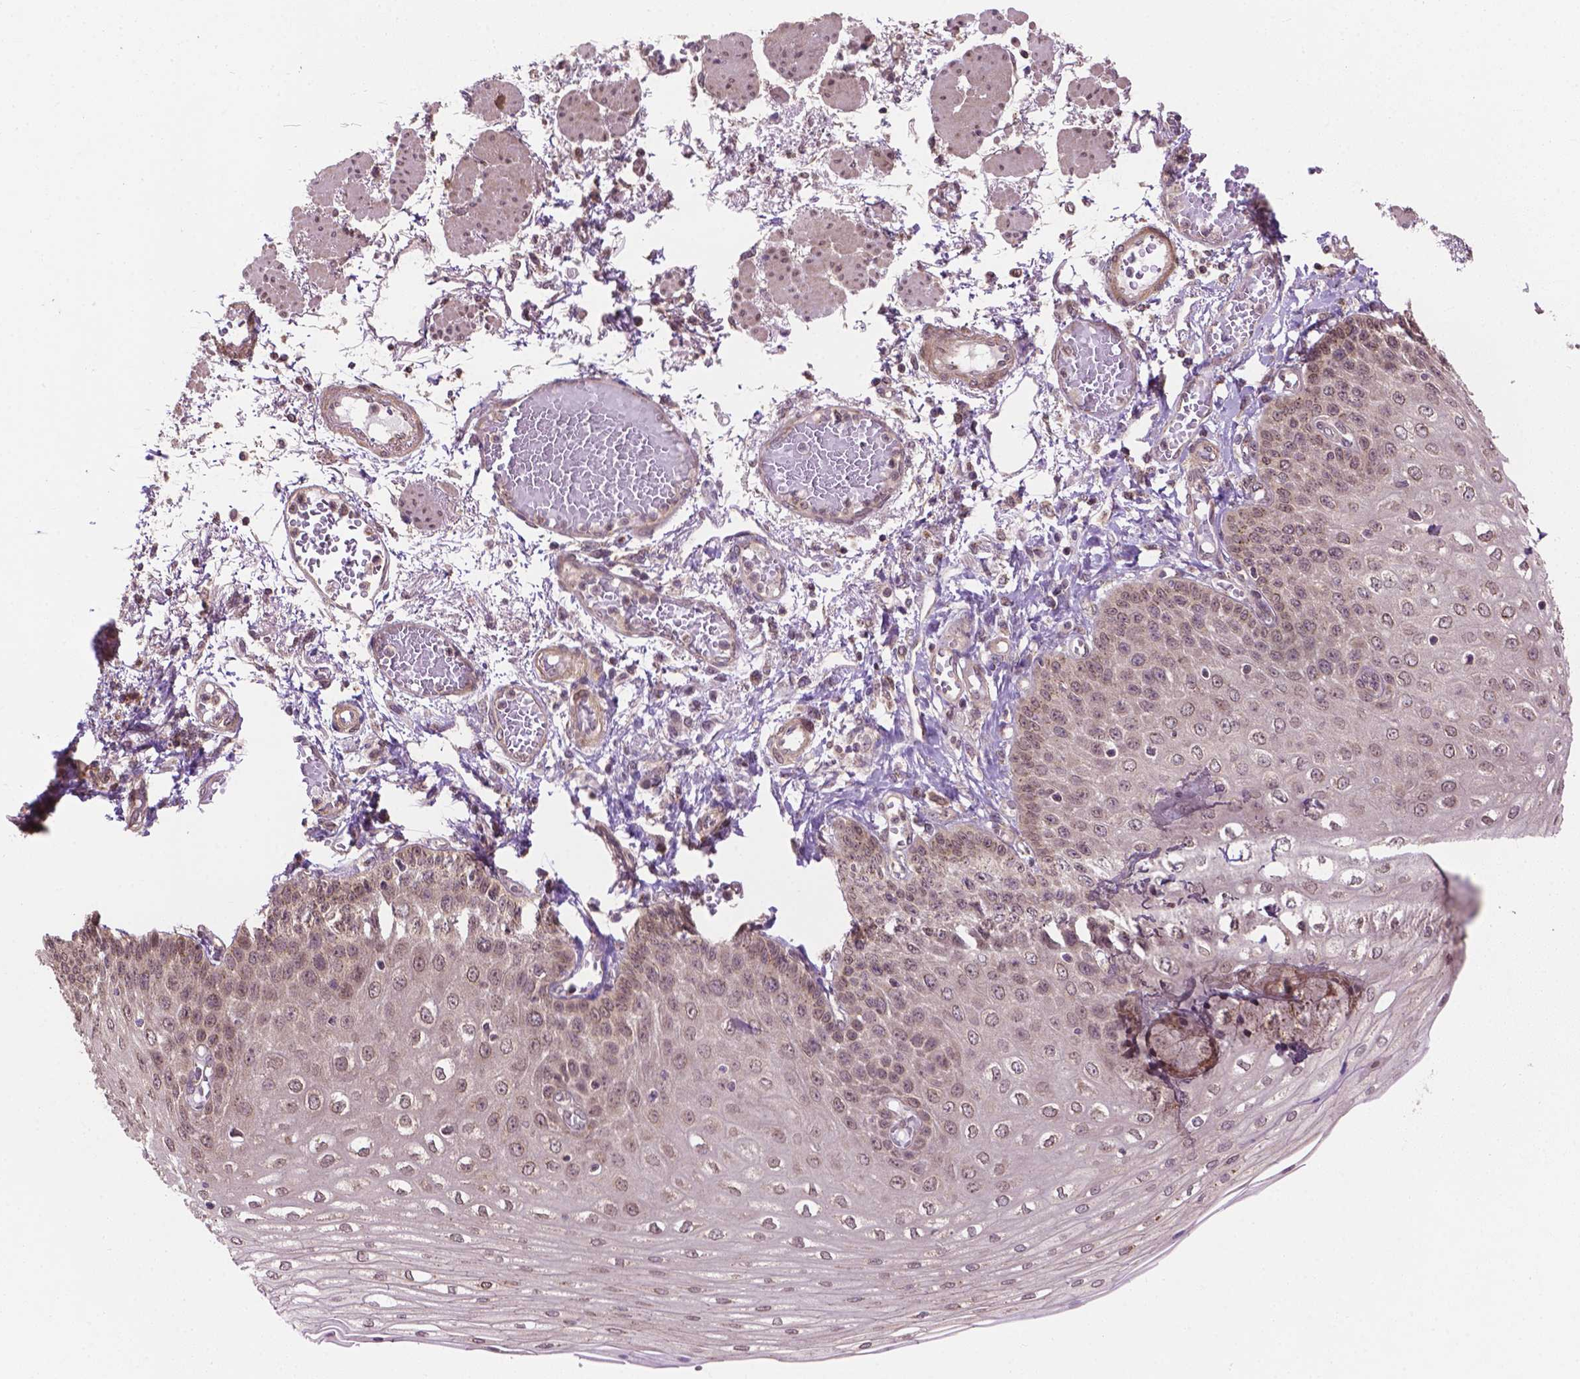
{"staining": {"intensity": "moderate", "quantity": "25%-75%", "location": "cytoplasmic/membranous"}, "tissue": "esophagus", "cell_type": "Squamous epithelial cells", "image_type": "normal", "snomed": [{"axis": "morphology", "description": "Normal tissue, NOS"}, {"axis": "morphology", "description": "Adenocarcinoma, NOS"}, {"axis": "topography", "description": "Esophagus"}], "caption": "Protein expression analysis of benign human esophagus reveals moderate cytoplasmic/membranous expression in about 25%-75% of squamous epithelial cells. (IHC, brightfield microscopy, high magnification).", "gene": "PPP1CB", "patient": {"sex": "male", "age": 81}}